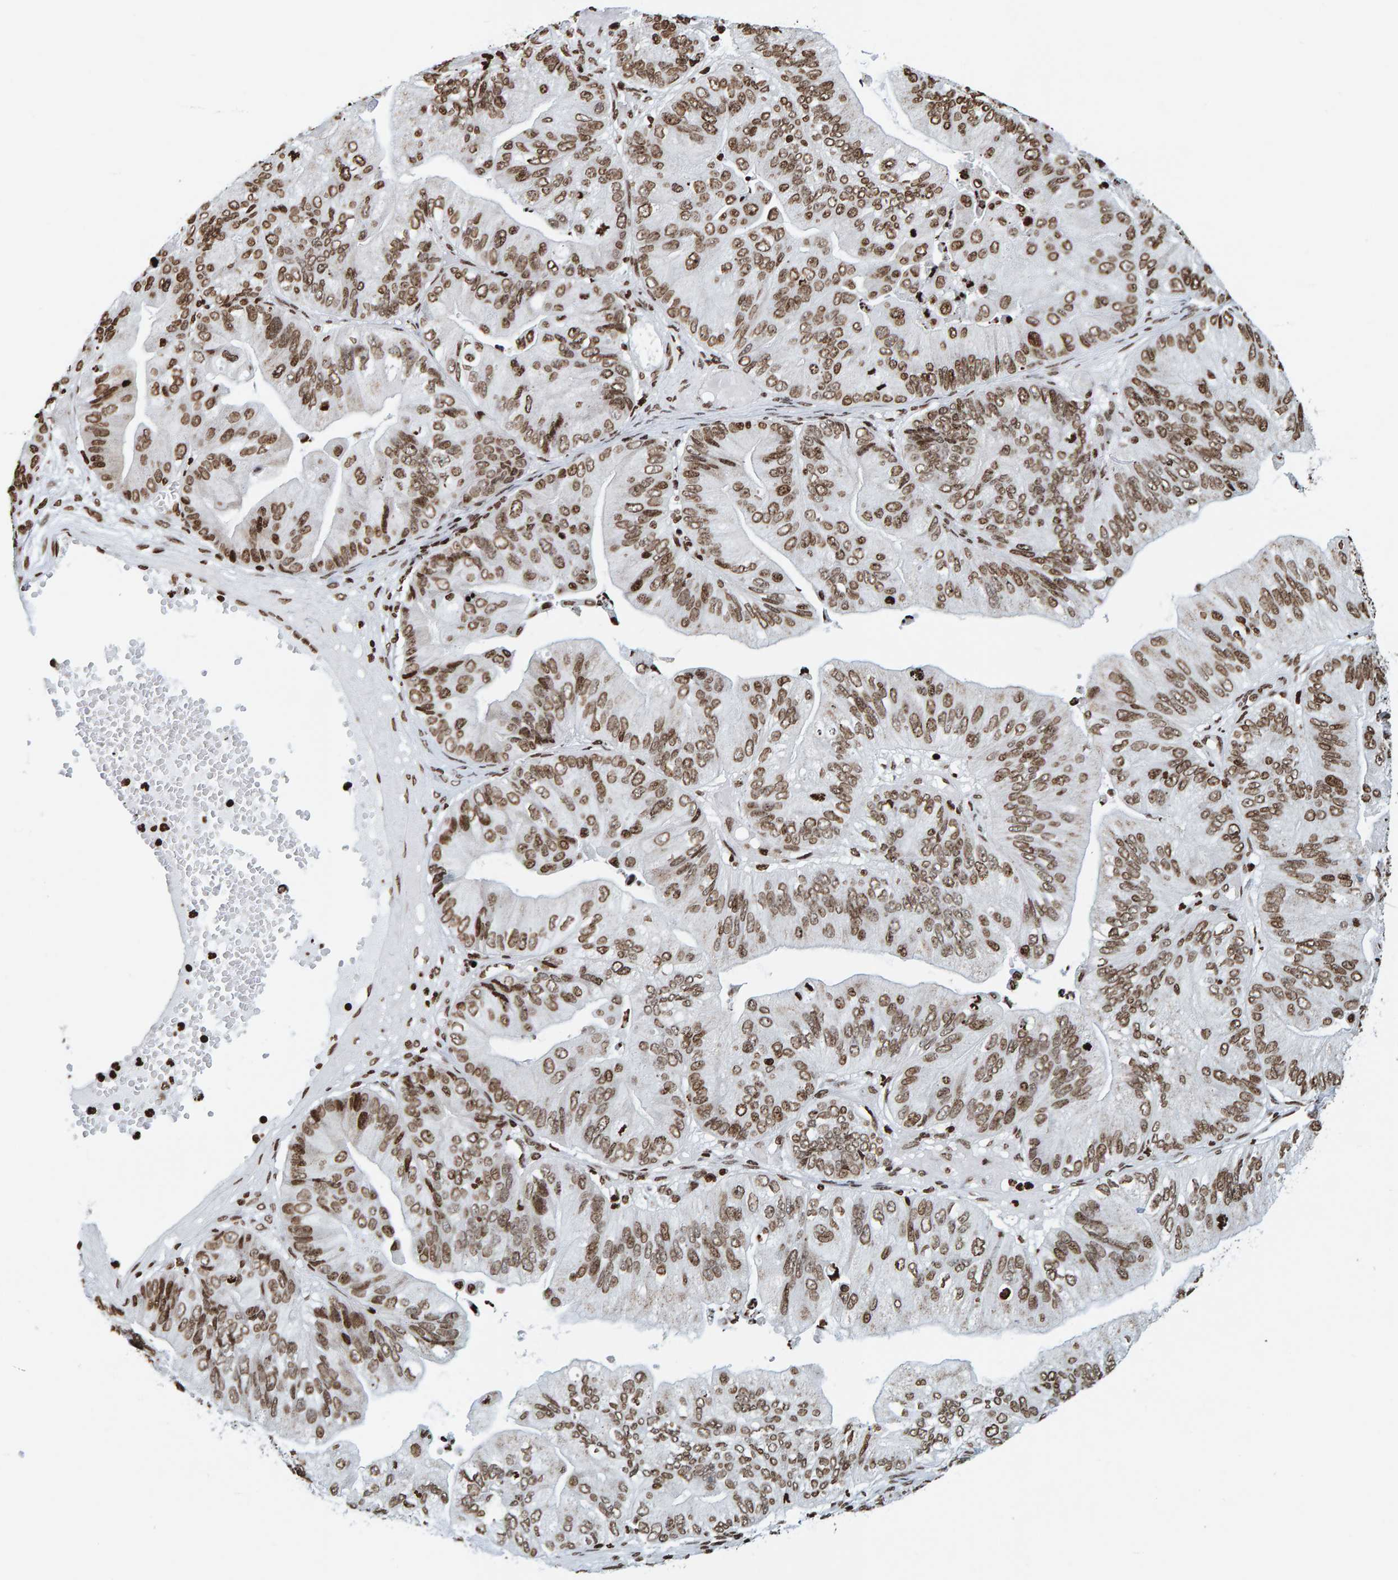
{"staining": {"intensity": "moderate", "quantity": ">75%", "location": "nuclear"}, "tissue": "ovarian cancer", "cell_type": "Tumor cells", "image_type": "cancer", "snomed": [{"axis": "morphology", "description": "Cystadenocarcinoma, mucinous, NOS"}, {"axis": "topography", "description": "Ovary"}], "caption": "High-power microscopy captured an immunohistochemistry photomicrograph of ovarian mucinous cystadenocarcinoma, revealing moderate nuclear expression in about >75% of tumor cells.", "gene": "BRF2", "patient": {"sex": "female", "age": 61}}